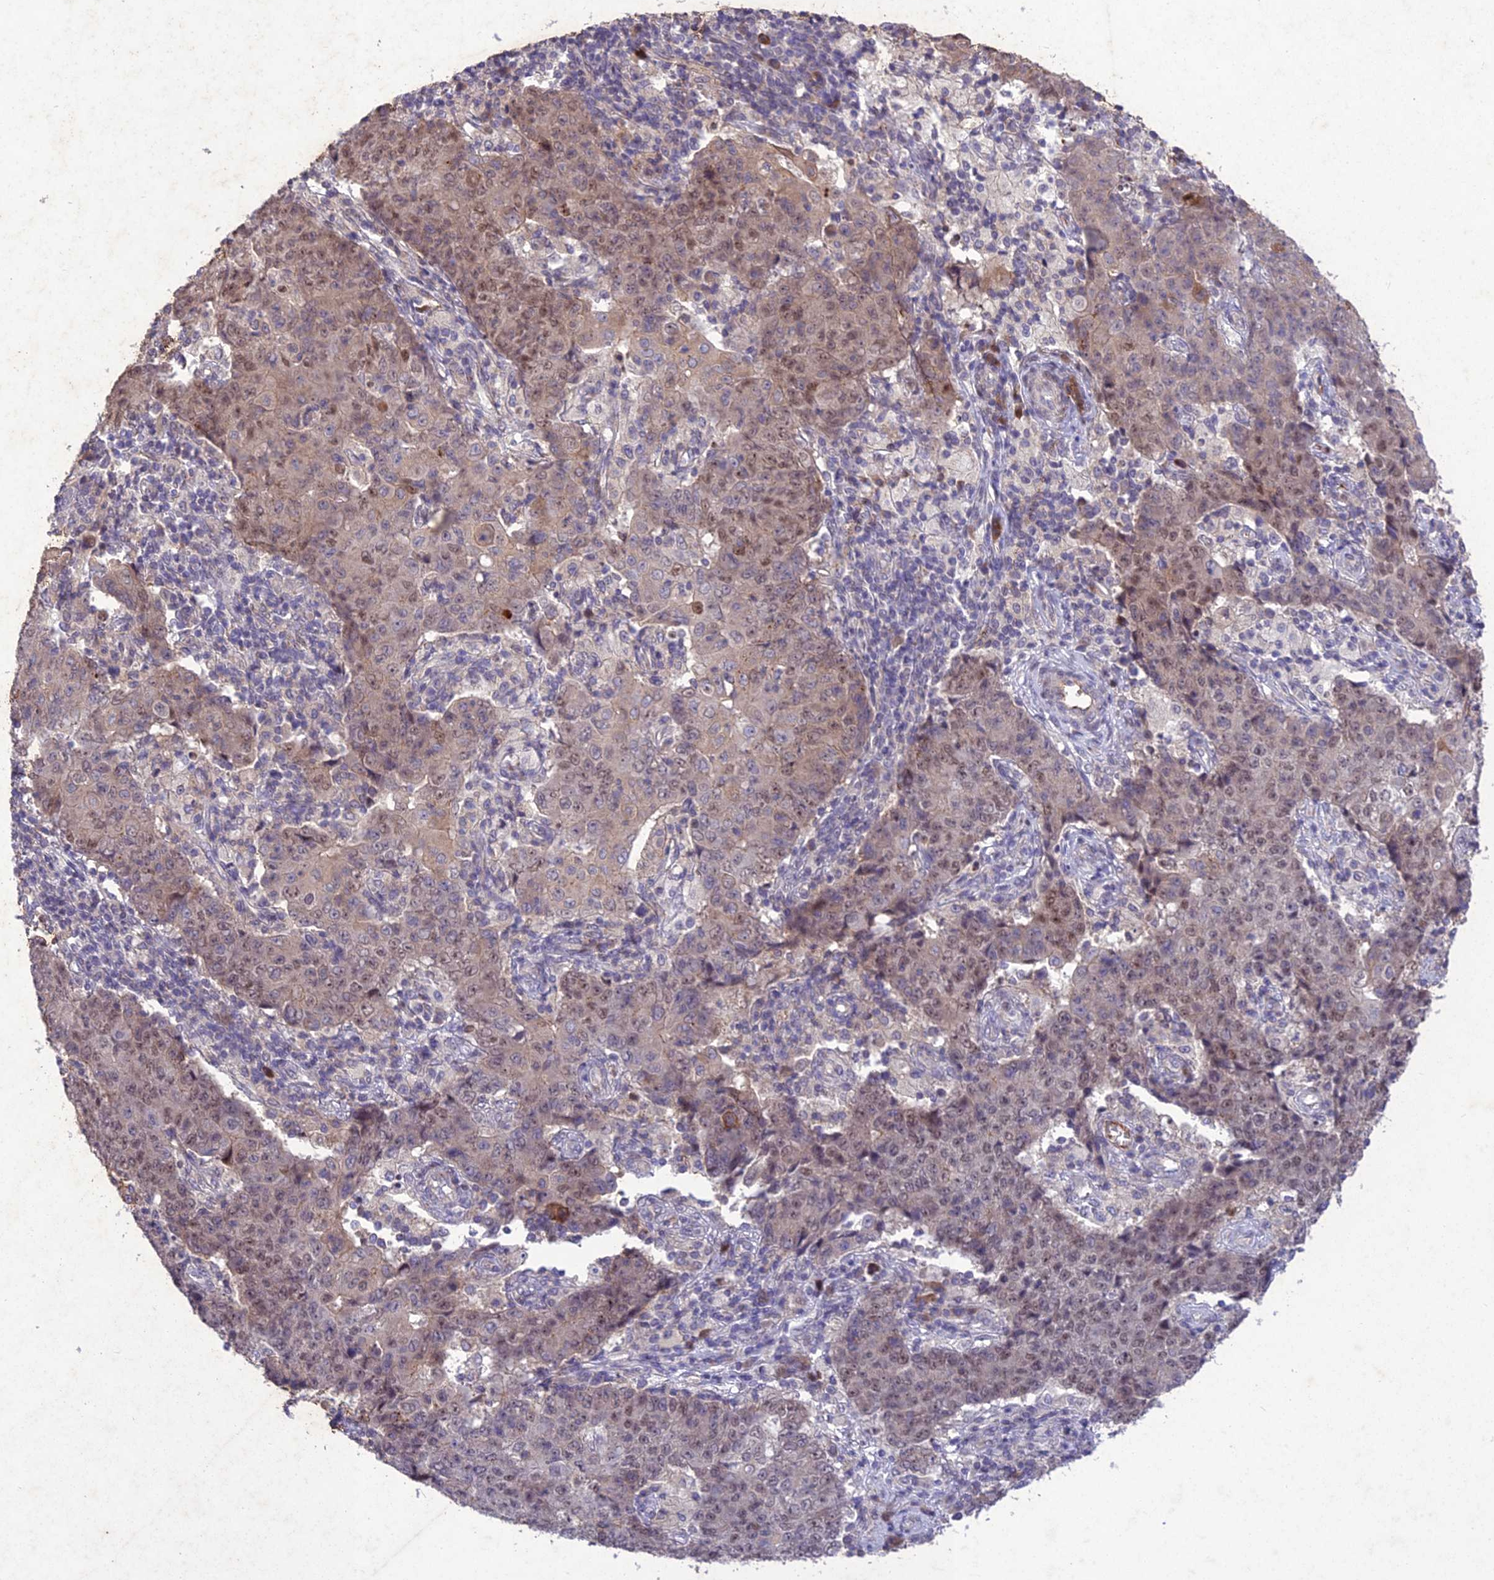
{"staining": {"intensity": "moderate", "quantity": "25%-75%", "location": "nuclear"}, "tissue": "ovarian cancer", "cell_type": "Tumor cells", "image_type": "cancer", "snomed": [{"axis": "morphology", "description": "Carcinoma, endometroid"}, {"axis": "topography", "description": "Ovary"}], "caption": "Human endometroid carcinoma (ovarian) stained for a protein (brown) exhibits moderate nuclear positive positivity in approximately 25%-75% of tumor cells.", "gene": "ANKRD52", "patient": {"sex": "female", "age": 42}}